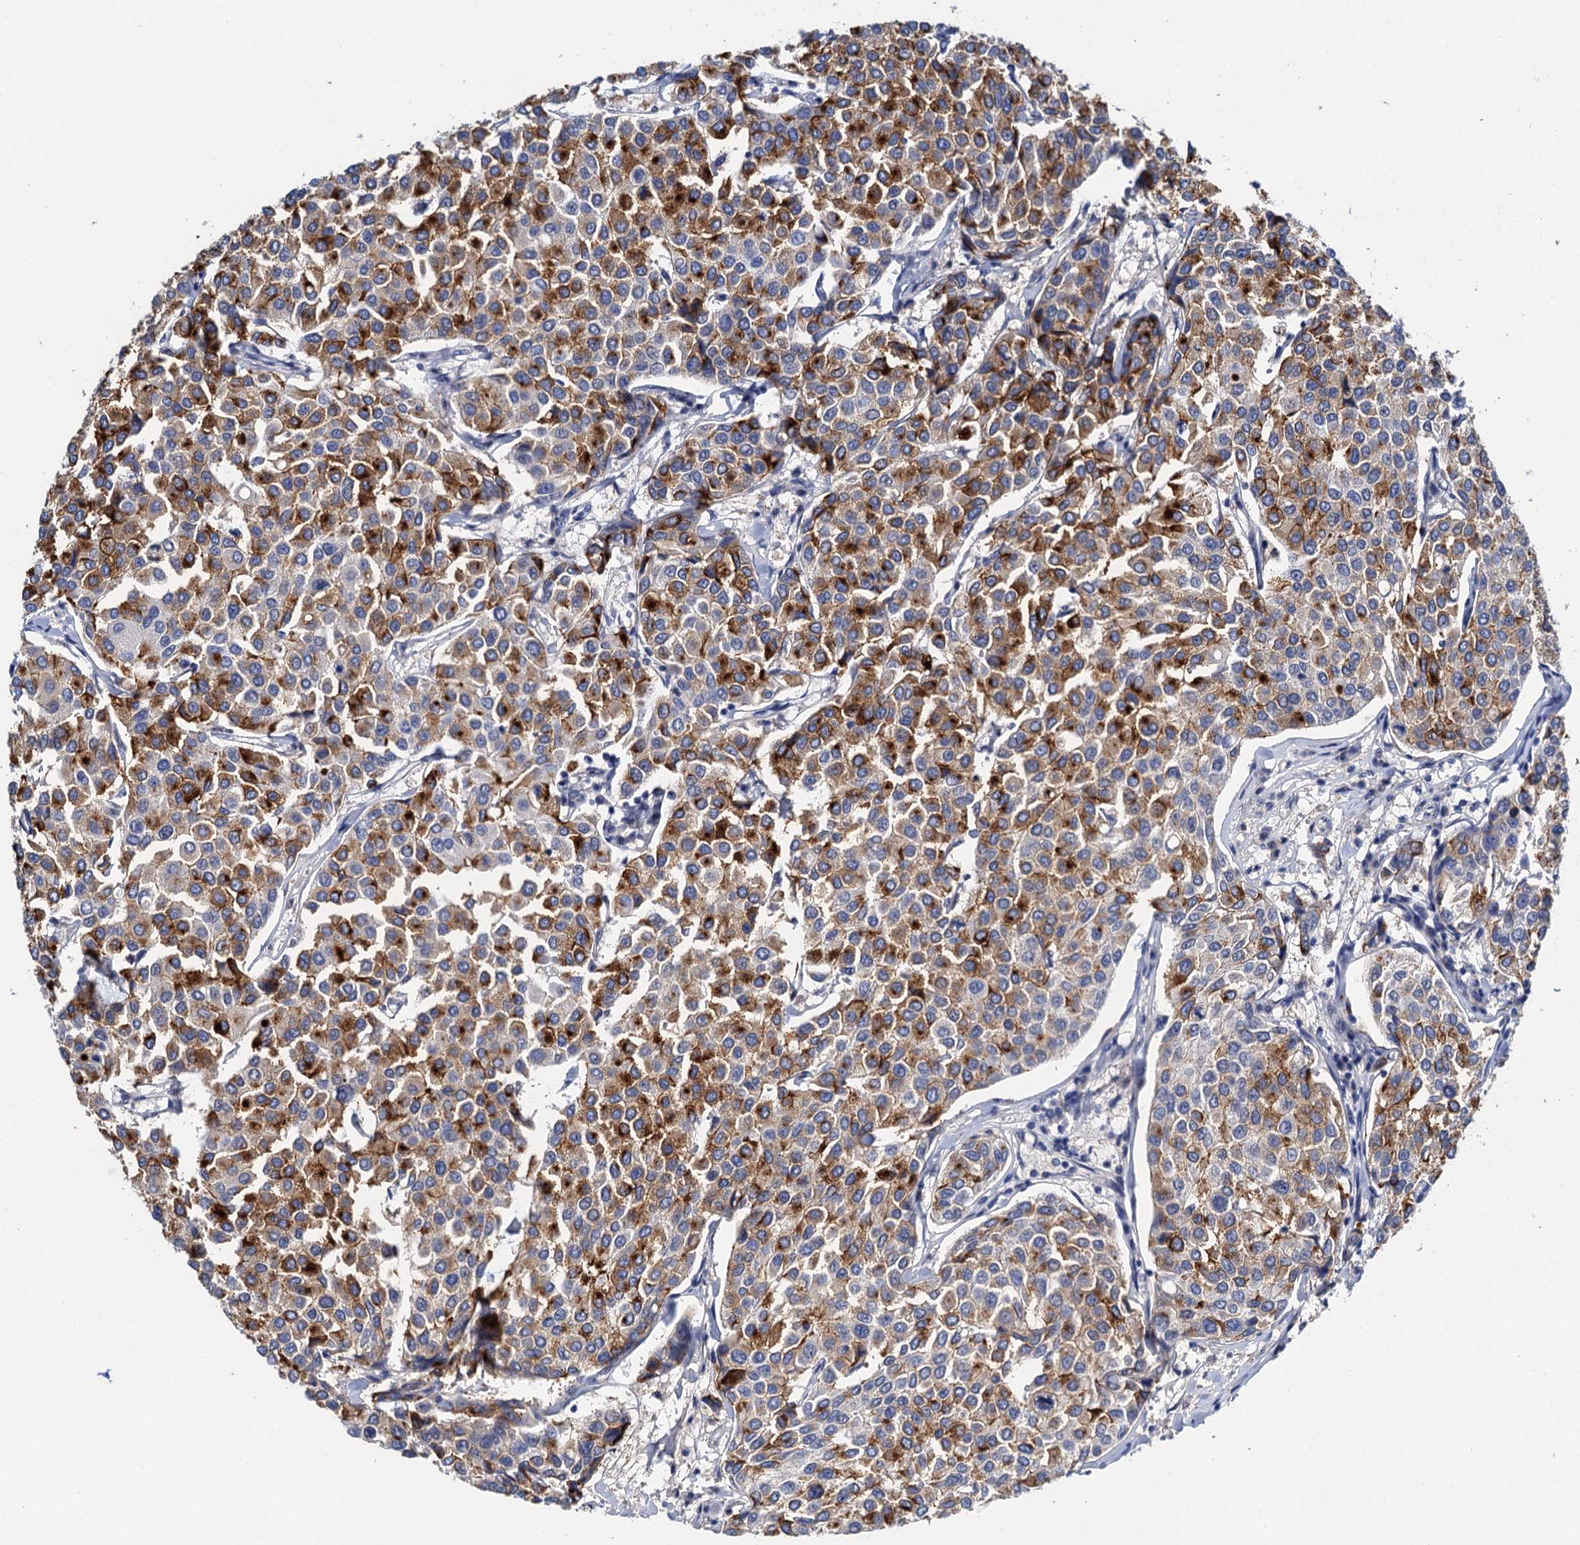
{"staining": {"intensity": "strong", "quantity": "25%-75%", "location": "cytoplasmic/membranous"}, "tissue": "breast cancer", "cell_type": "Tumor cells", "image_type": "cancer", "snomed": [{"axis": "morphology", "description": "Duct carcinoma"}, {"axis": "topography", "description": "Breast"}], "caption": "Tumor cells demonstrate strong cytoplasmic/membranous expression in approximately 25%-75% of cells in intraductal carcinoma (breast). Nuclei are stained in blue.", "gene": "LYPD3", "patient": {"sex": "female", "age": 55}}